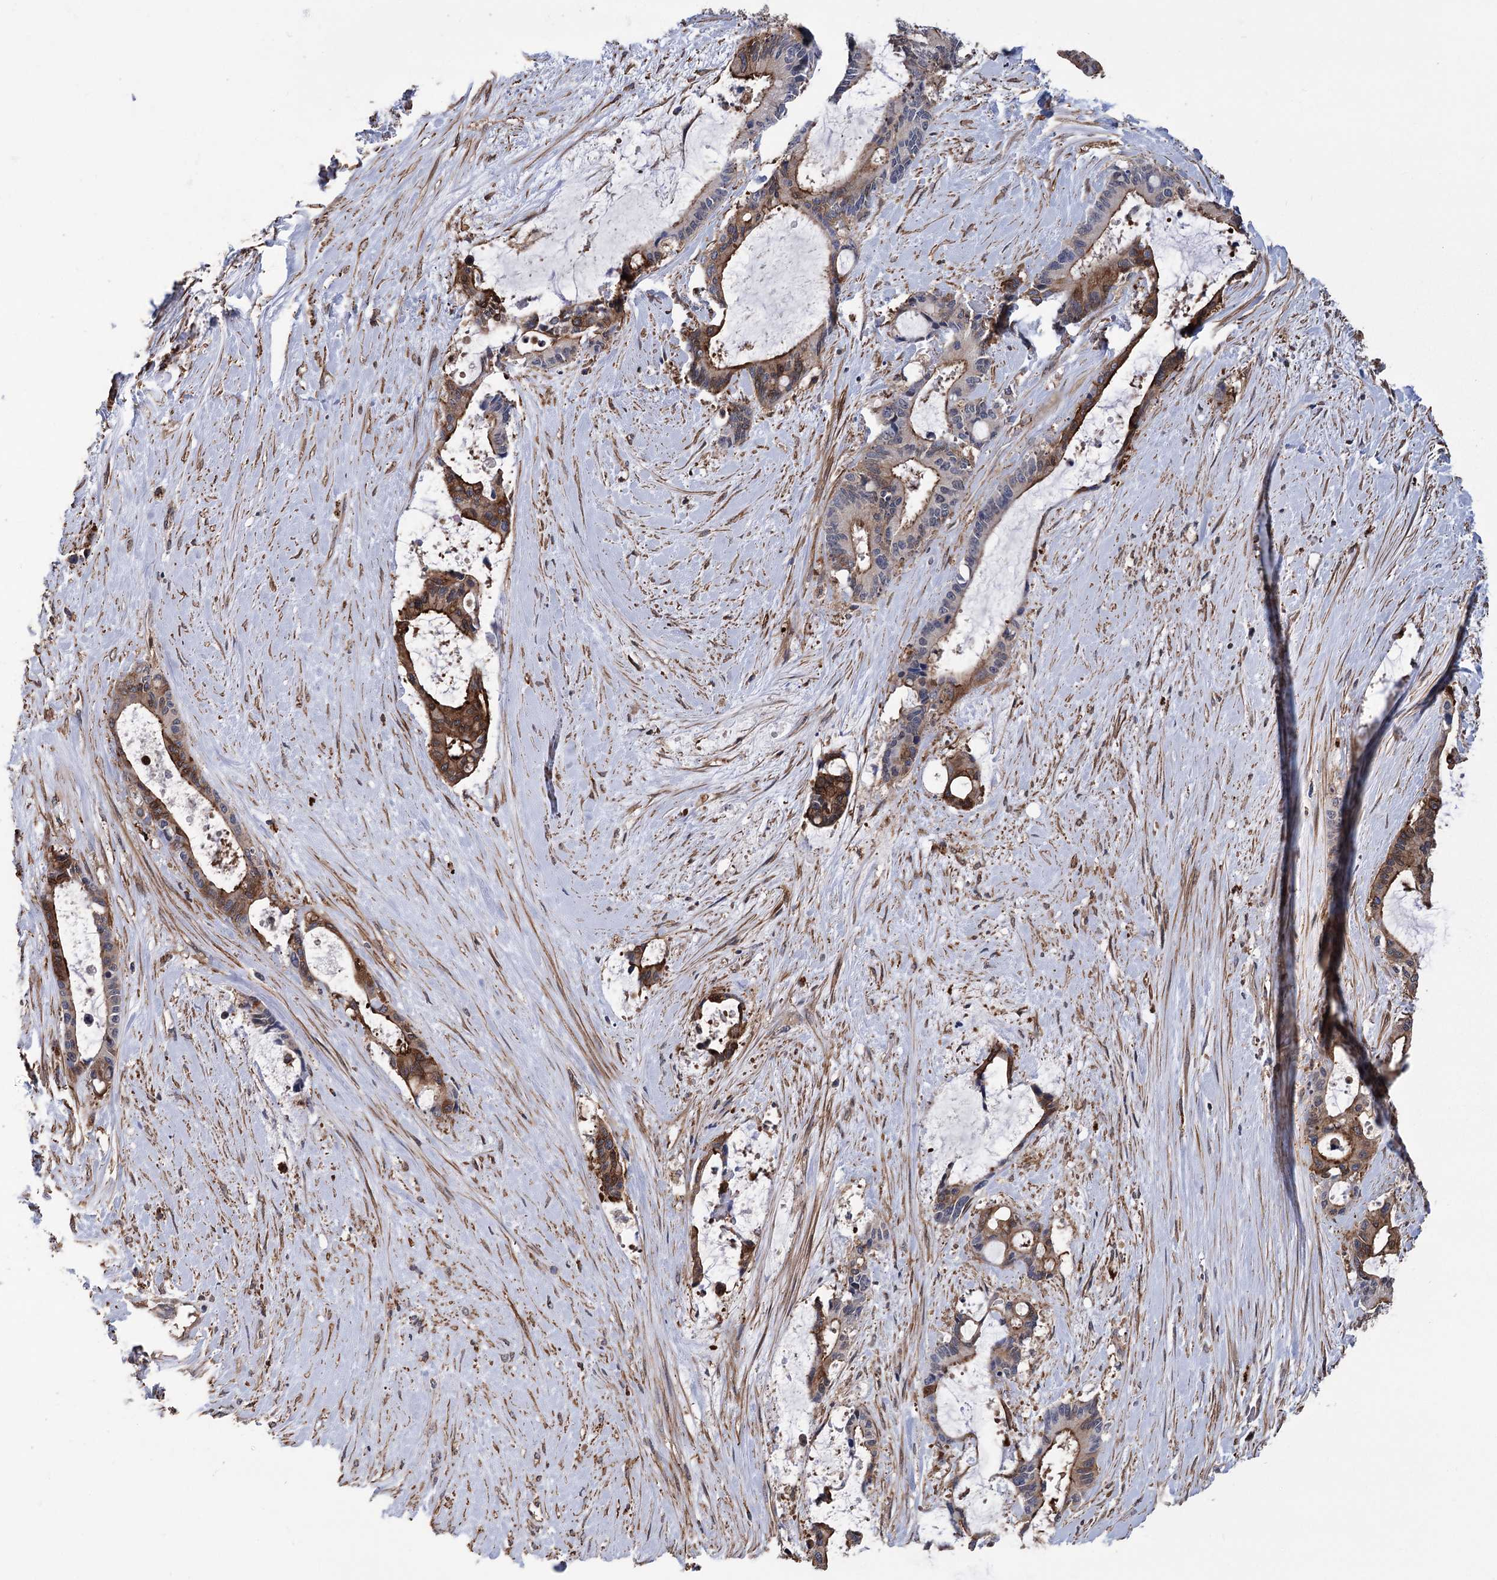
{"staining": {"intensity": "moderate", "quantity": ">75%", "location": "cytoplasmic/membranous"}, "tissue": "liver cancer", "cell_type": "Tumor cells", "image_type": "cancer", "snomed": [{"axis": "morphology", "description": "Normal tissue, NOS"}, {"axis": "morphology", "description": "Cholangiocarcinoma"}, {"axis": "topography", "description": "Liver"}, {"axis": "topography", "description": "Peripheral nerve tissue"}], "caption": "Moderate cytoplasmic/membranous protein expression is present in about >75% of tumor cells in liver cancer.", "gene": "DPP3", "patient": {"sex": "female", "age": 73}}